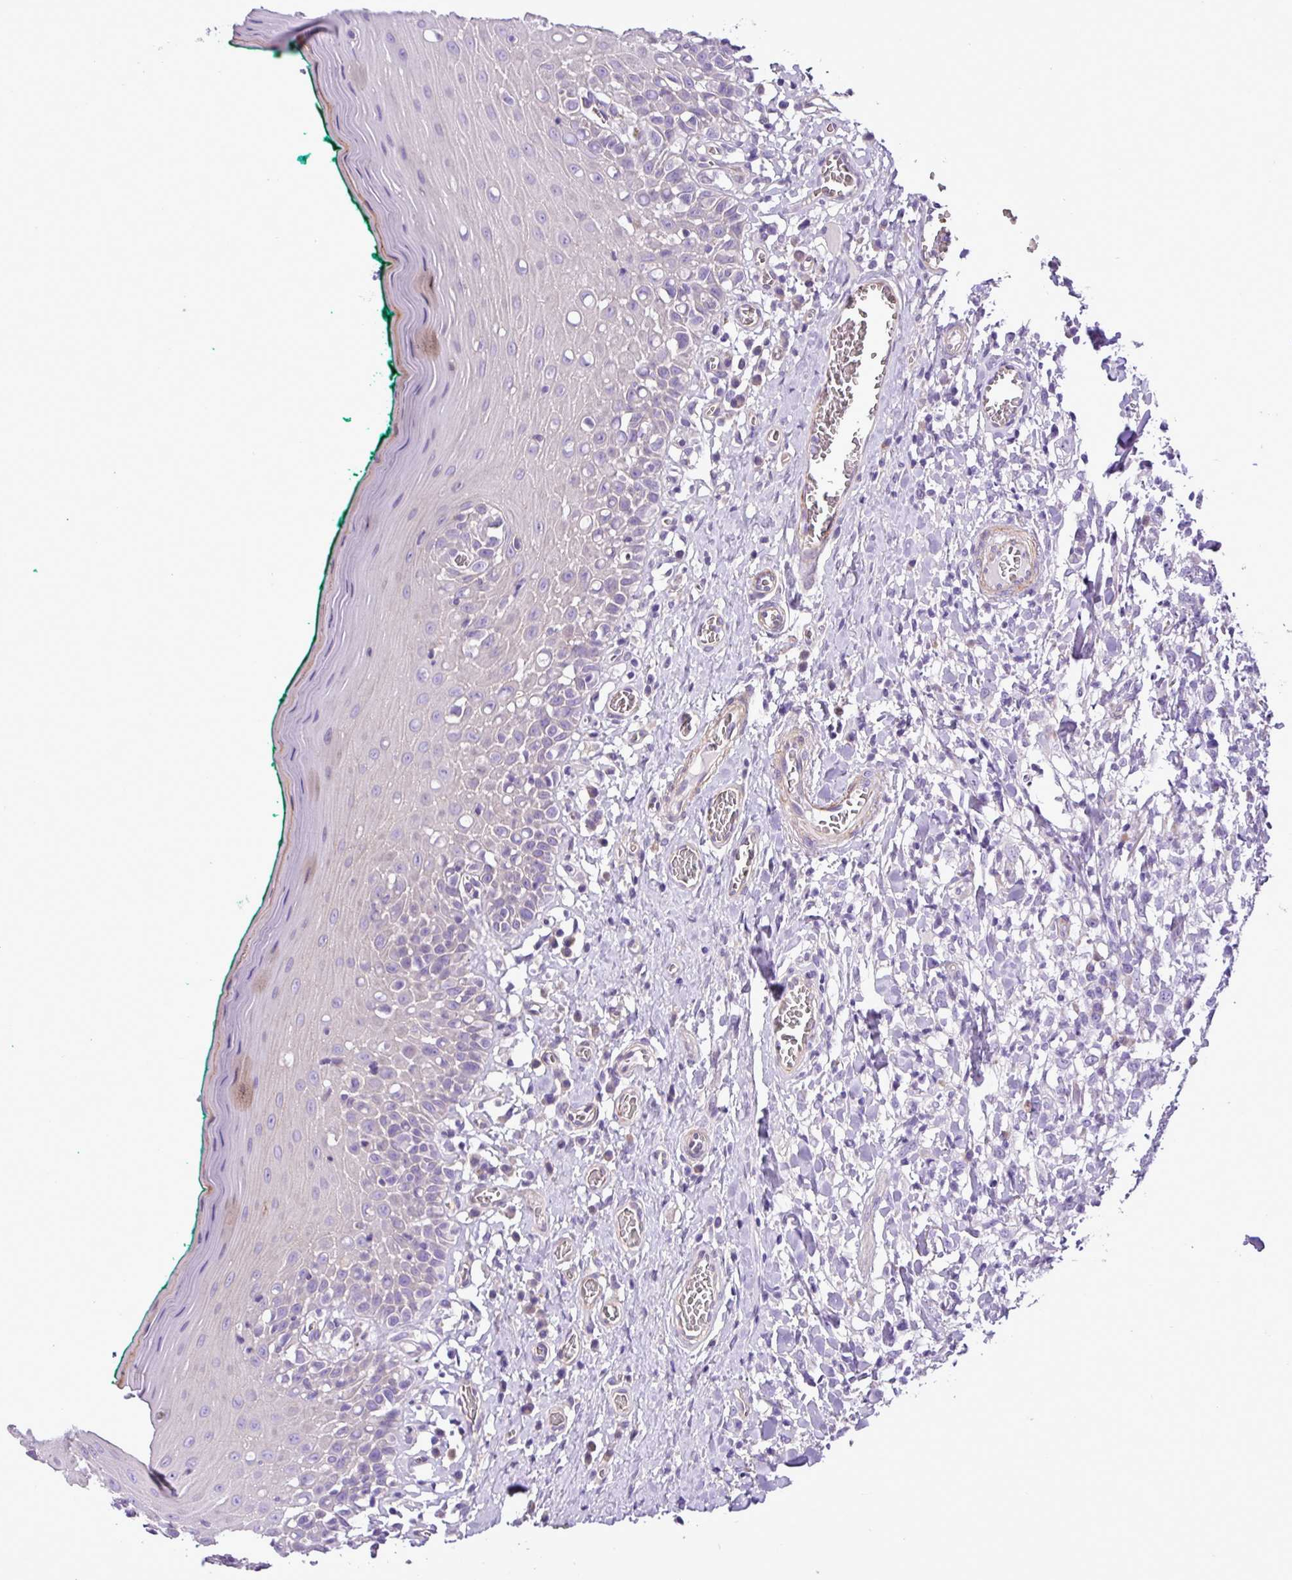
{"staining": {"intensity": "negative", "quantity": "none", "location": "none"}, "tissue": "oral mucosa", "cell_type": "Squamous epithelial cells", "image_type": "normal", "snomed": [{"axis": "morphology", "description": "Normal tissue, NOS"}, {"axis": "topography", "description": "Oral tissue"}], "caption": "Immunohistochemistry of benign human oral mucosa displays no staining in squamous epithelial cells.", "gene": "C11orf91", "patient": {"sex": "female", "age": 83}}